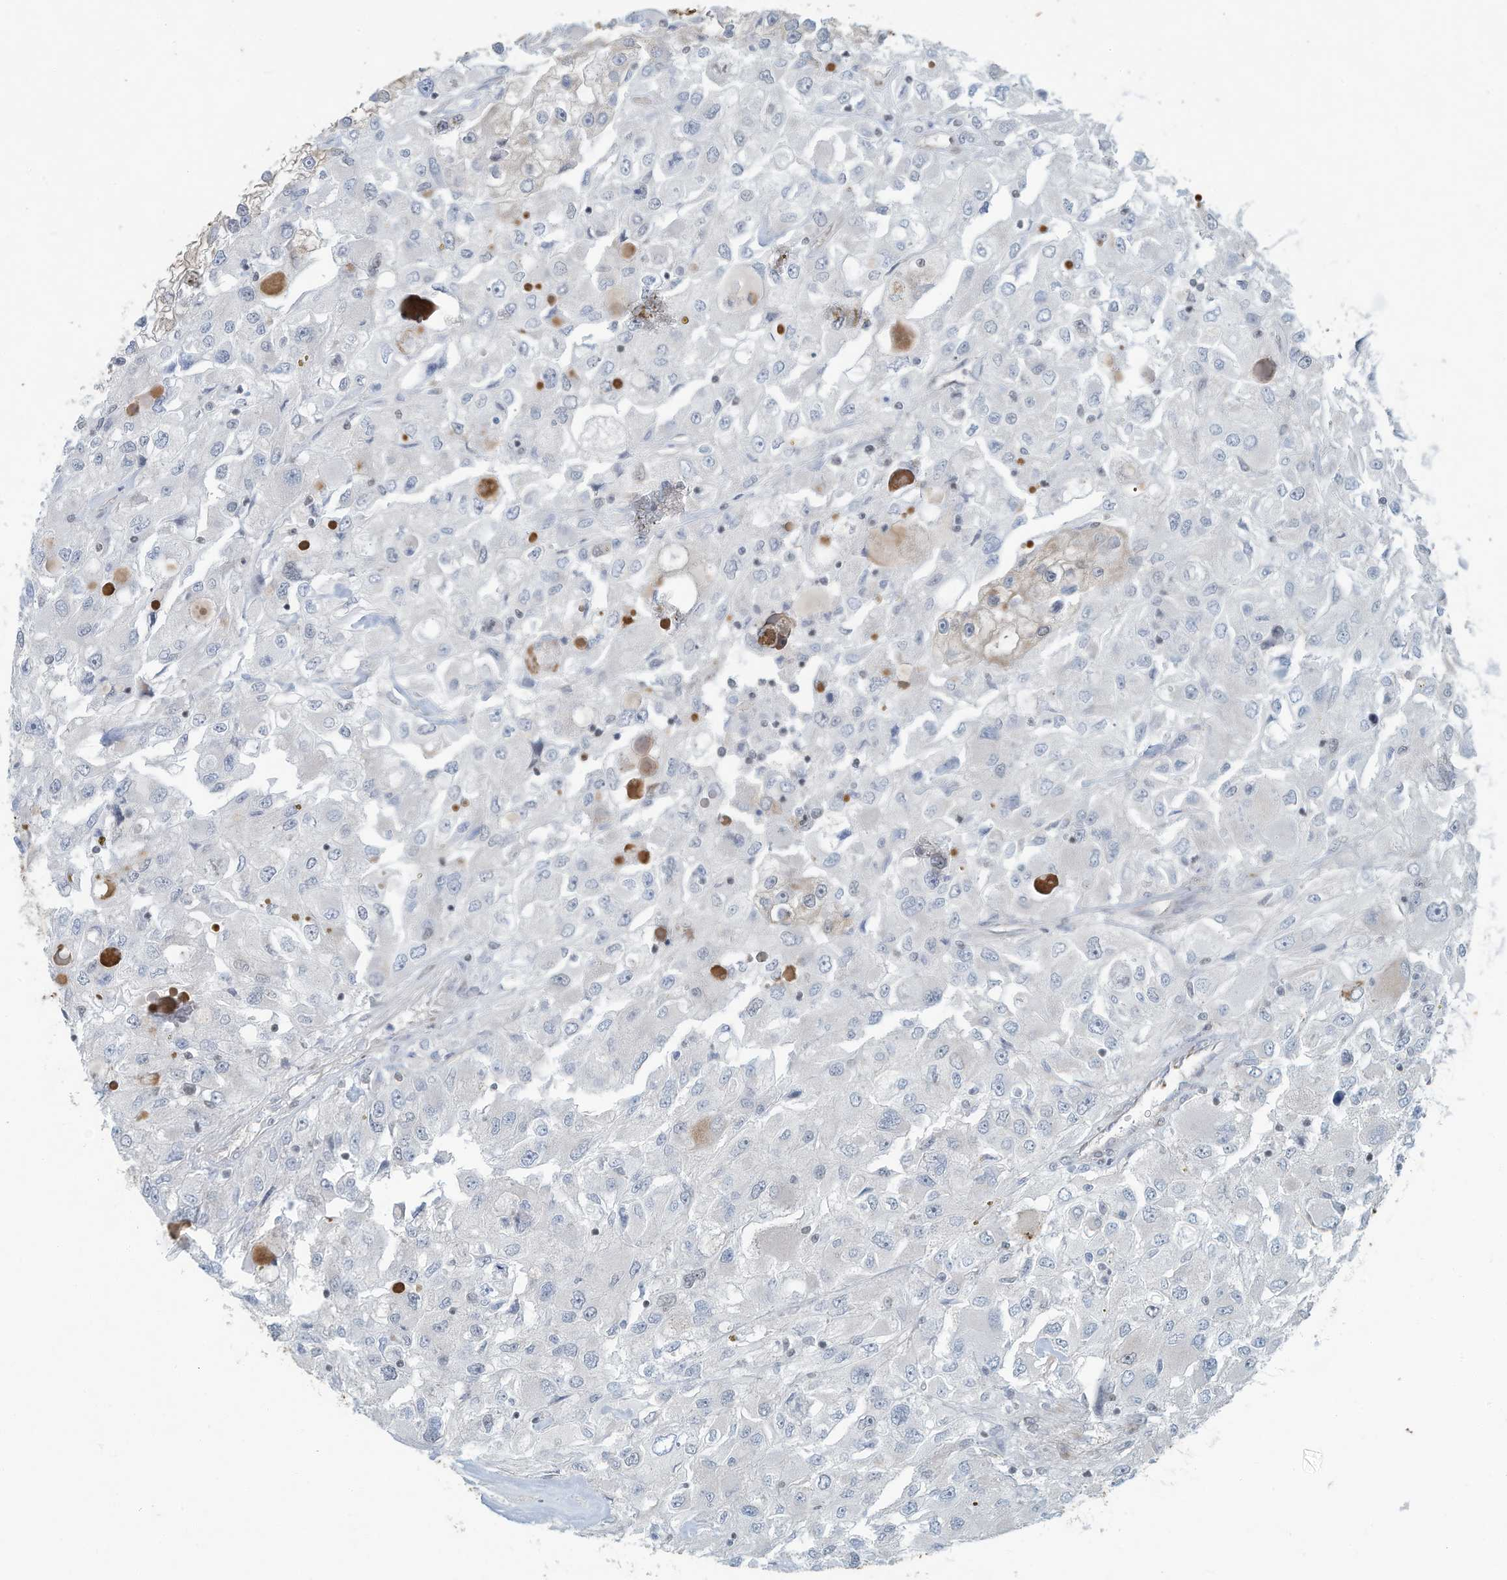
{"staining": {"intensity": "moderate", "quantity": "25%-75%", "location": "cytoplasmic/membranous"}, "tissue": "renal cancer", "cell_type": "Tumor cells", "image_type": "cancer", "snomed": [{"axis": "morphology", "description": "Adenocarcinoma, NOS"}, {"axis": "topography", "description": "Kidney"}], "caption": "Protein expression analysis of human adenocarcinoma (renal) reveals moderate cytoplasmic/membranous positivity in approximately 25%-75% of tumor cells. (DAB = brown stain, brightfield microscopy at high magnification).", "gene": "SARNP", "patient": {"sex": "female", "age": 52}}